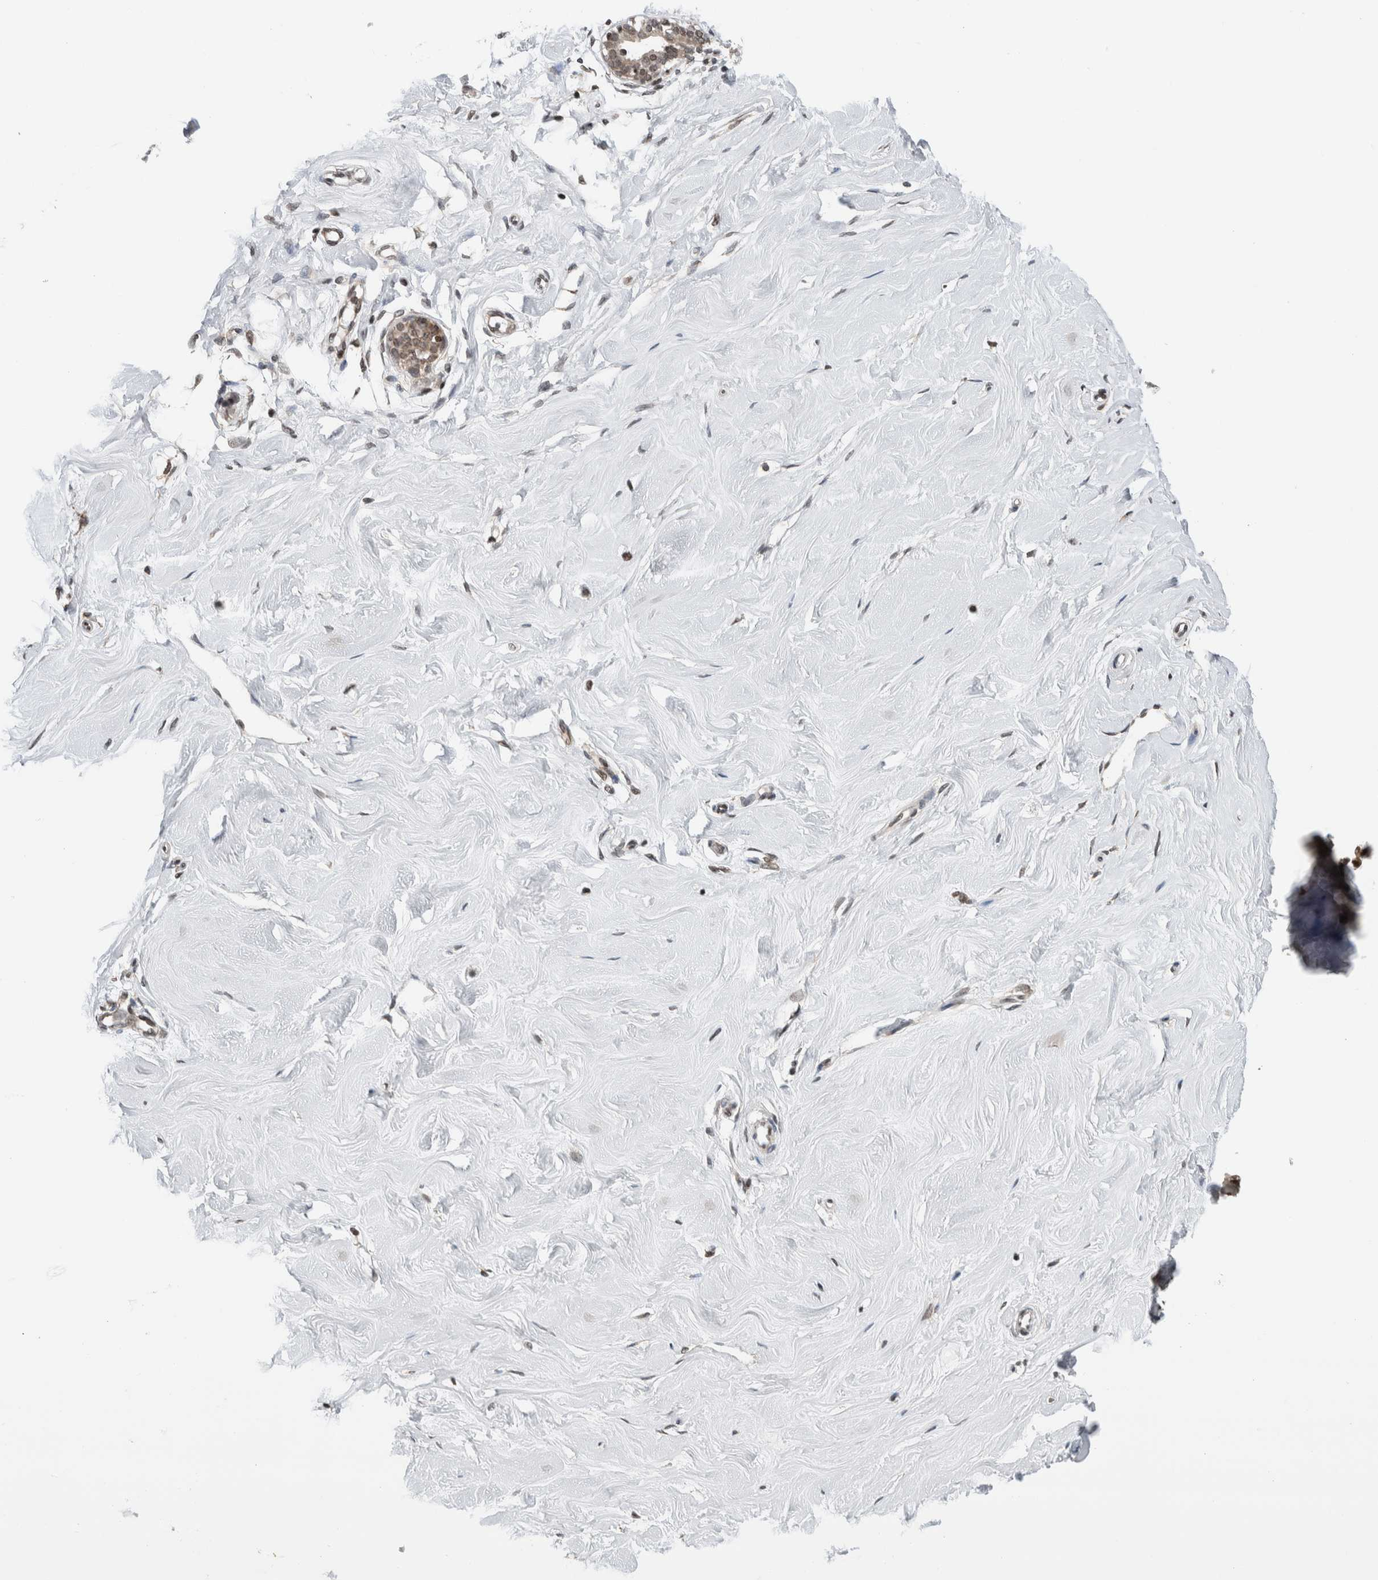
{"staining": {"intensity": "negative", "quantity": "none", "location": "none"}, "tissue": "breast", "cell_type": "Adipocytes", "image_type": "normal", "snomed": [{"axis": "morphology", "description": "Normal tissue, NOS"}, {"axis": "topography", "description": "Breast"}], "caption": "Immunohistochemistry of benign human breast exhibits no positivity in adipocytes.", "gene": "NPLOC4", "patient": {"sex": "female", "age": 23}}